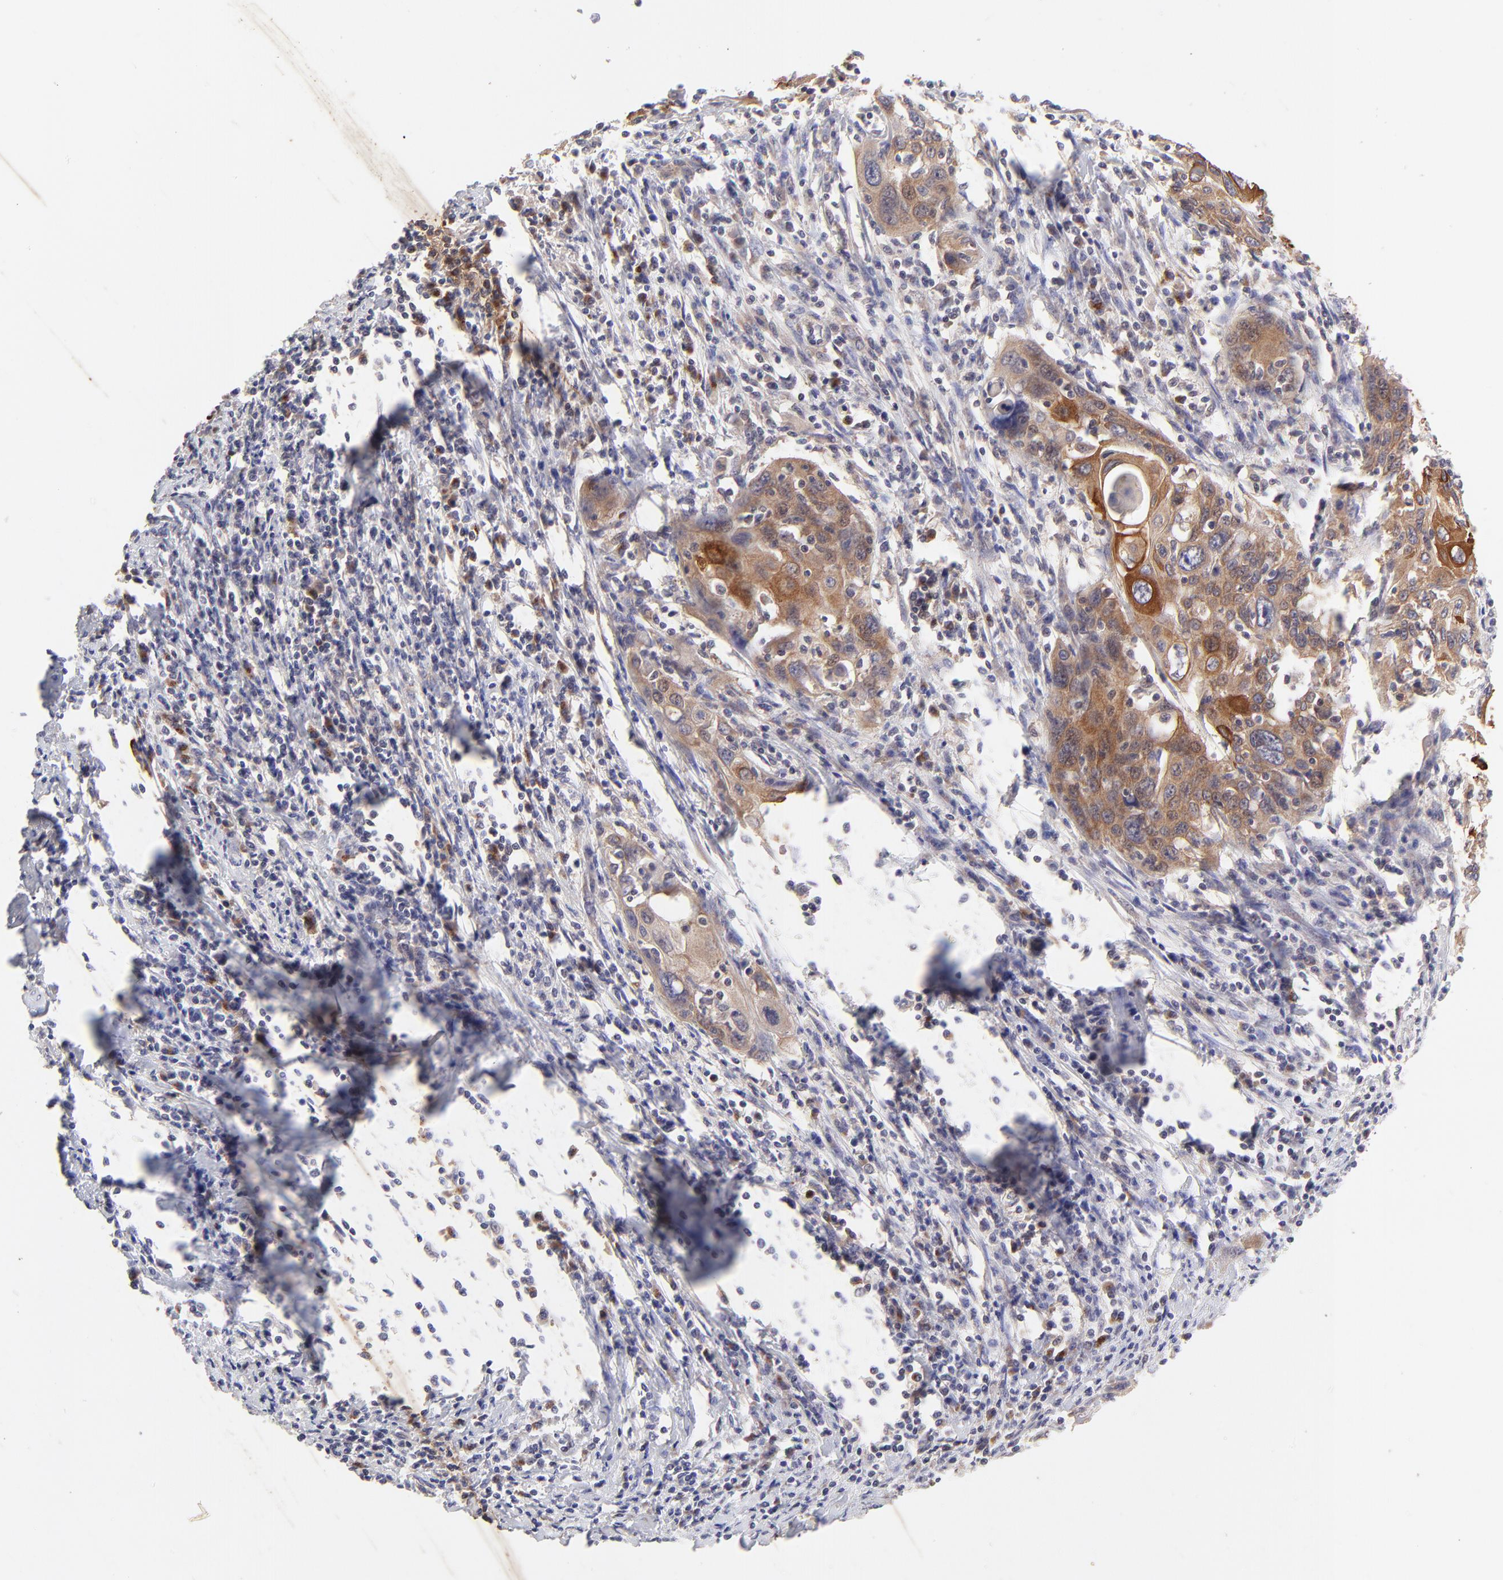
{"staining": {"intensity": "moderate", "quantity": ">75%", "location": "cytoplasmic/membranous"}, "tissue": "cervical cancer", "cell_type": "Tumor cells", "image_type": "cancer", "snomed": [{"axis": "morphology", "description": "Squamous cell carcinoma, NOS"}, {"axis": "topography", "description": "Cervix"}], "caption": "The photomicrograph demonstrates immunohistochemical staining of squamous cell carcinoma (cervical). There is moderate cytoplasmic/membranous positivity is present in about >75% of tumor cells. (IHC, brightfield microscopy, high magnification).", "gene": "TNRC6B", "patient": {"sex": "female", "age": 54}}